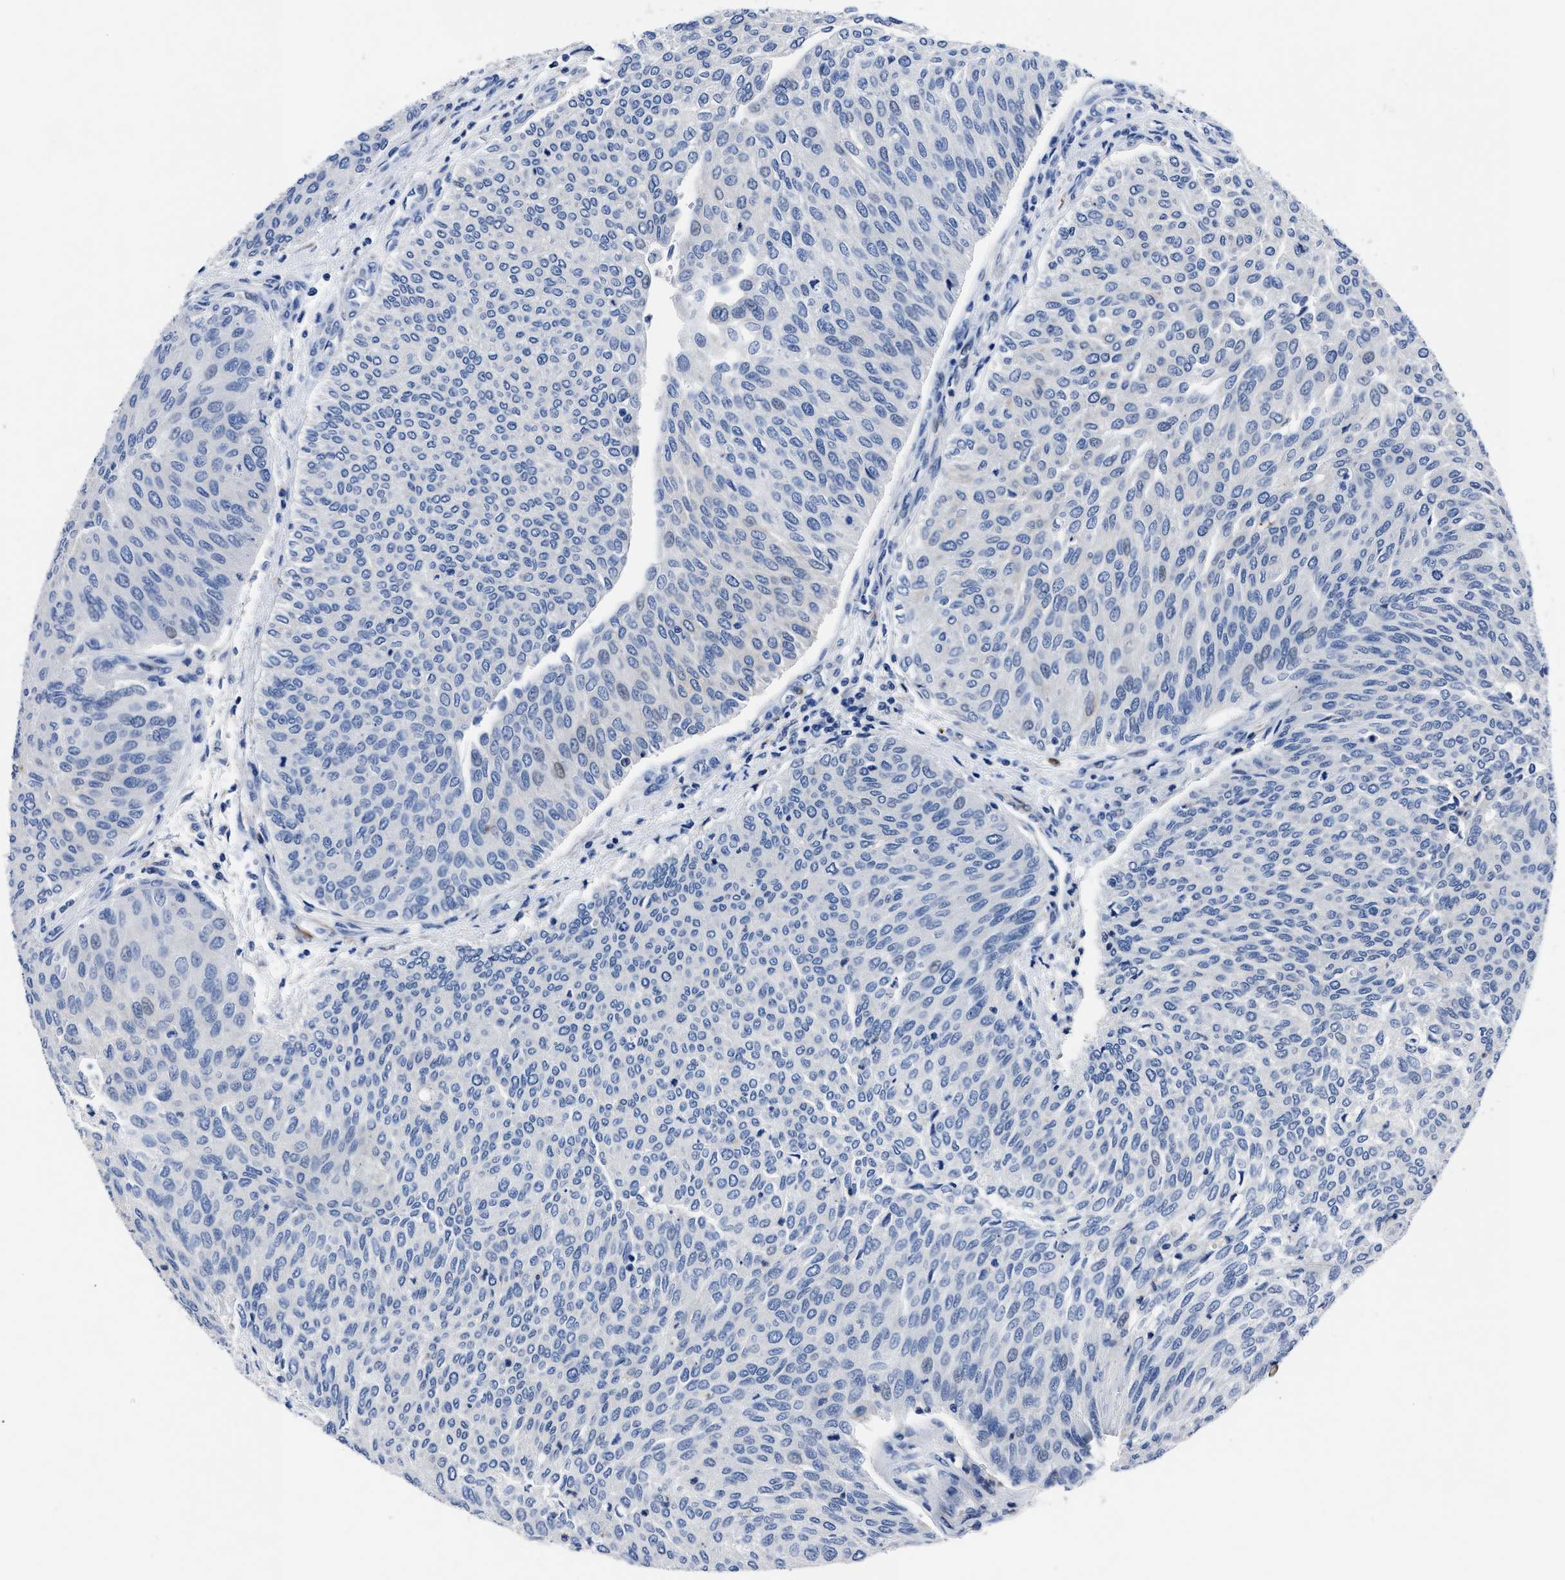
{"staining": {"intensity": "negative", "quantity": "none", "location": "none"}, "tissue": "urothelial cancer", "cell_type": "Tumor cells", "image_type": "cancer", "snomed": [{"axis": "morphology", "description": "Urothelial carcinoma, Low grade"}, {"axis": "topography", "description": "Urinary bladder"}], "caption": "Tumor cells are negative for brown protein staining in urothelial cancer. Brightfield microscopy of immunohistochemistry stained with DAB (3,3'-diaminobenzidine) (brown) and hematoxylin (blue), captured at high magnification.", "gene": "OR10G3", "patient": {"sex": "female", "age": 79}}